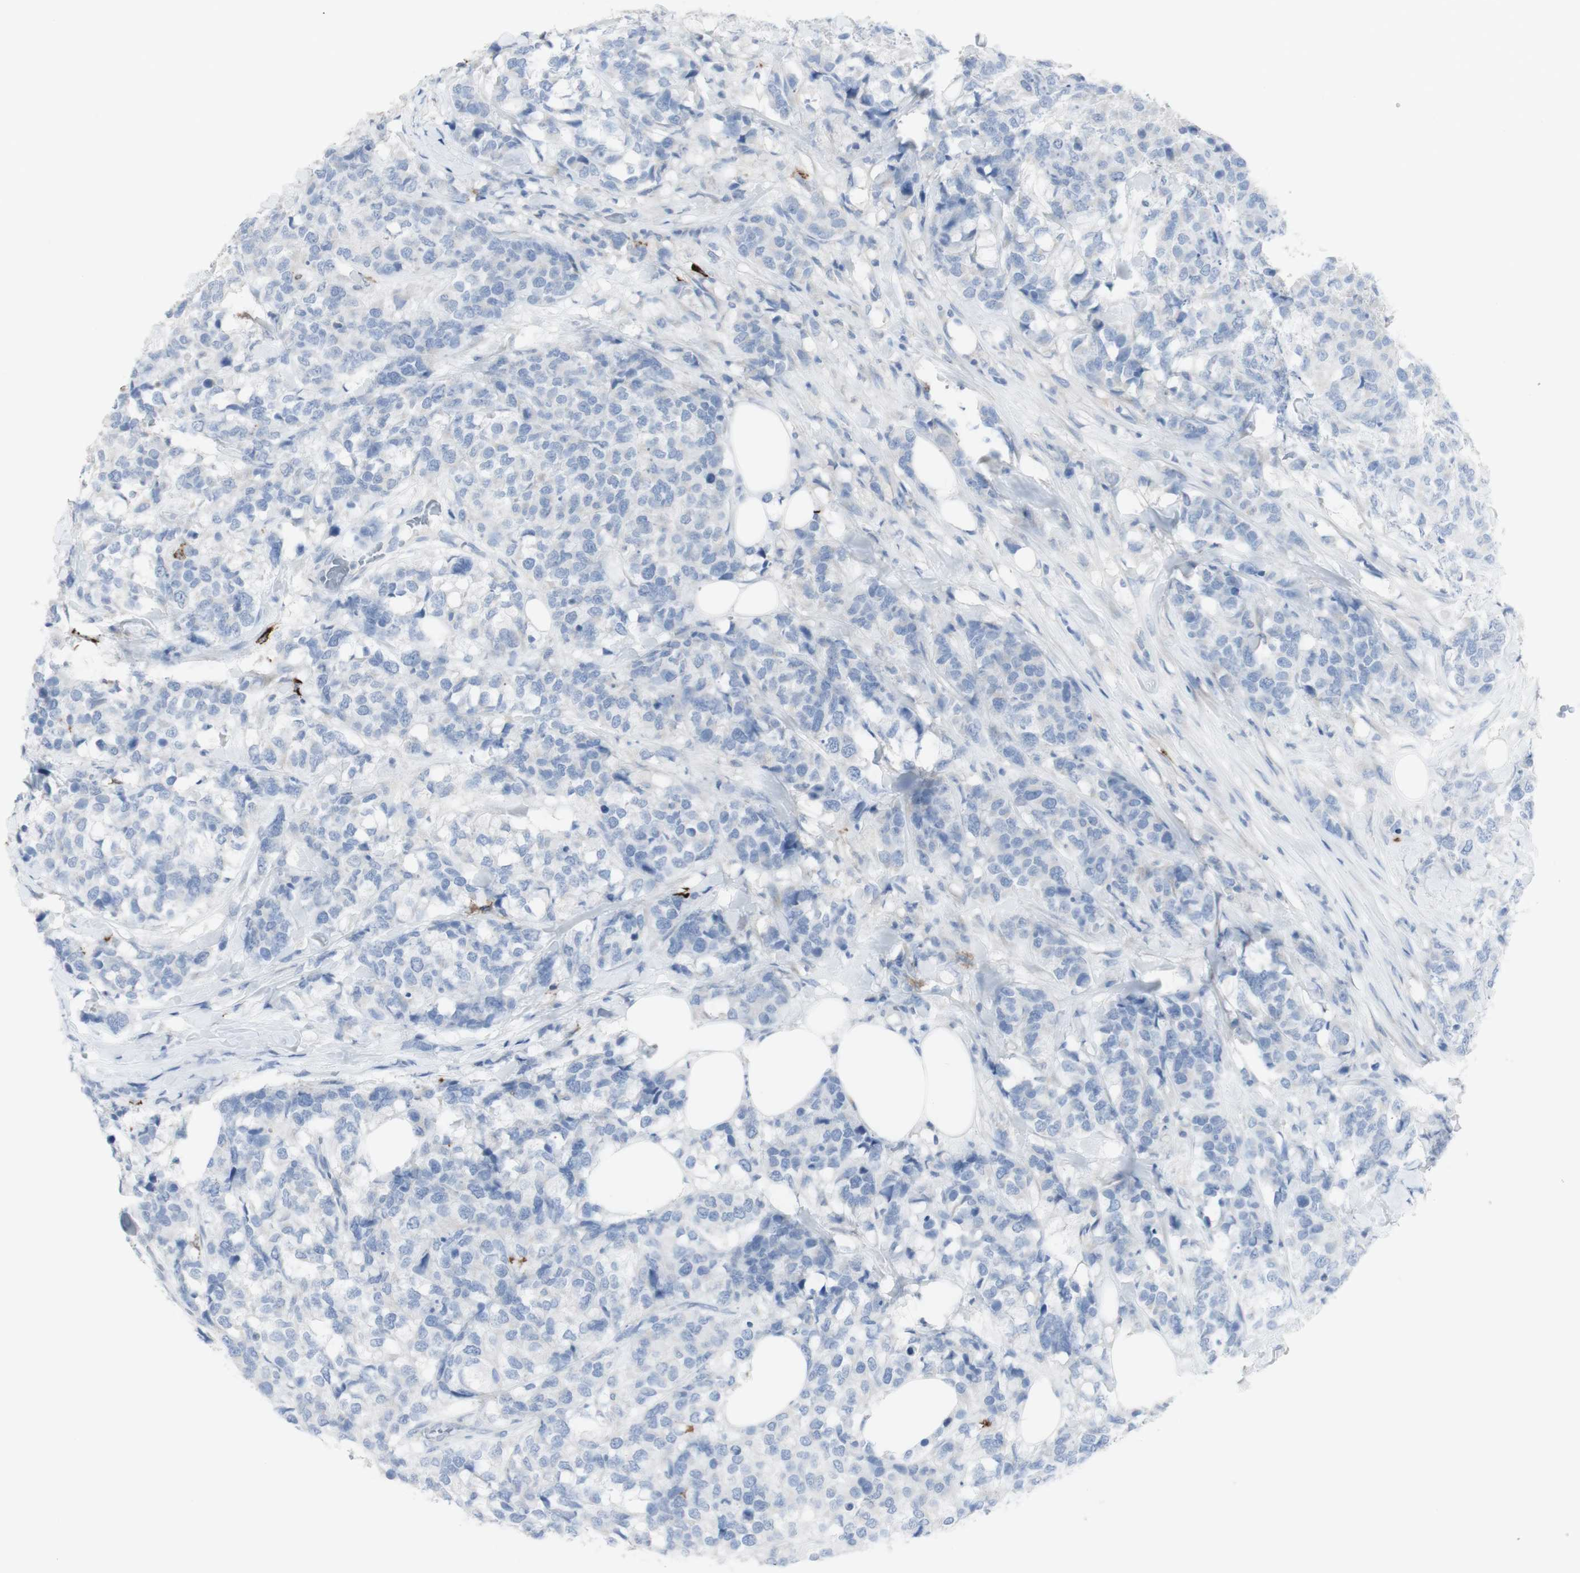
{"staining": {"intensity": "negative", "quantity": "none", "location": "none"}, "tissue": "breast cancer", "cell_type": "Tumor cells", "image_type": "cancer", "snomed": [{"axis": "morphology", "description": "Lobular carcinoma"}, {"axis": "topography", "description": "Breast"}], "caption": "Human lobular carcinoma (breast) stained for a protein using IHC demonstrates no expression in tumor cells.", "gene": "CD207", "patient": {"sex": "female", "age": 59}}